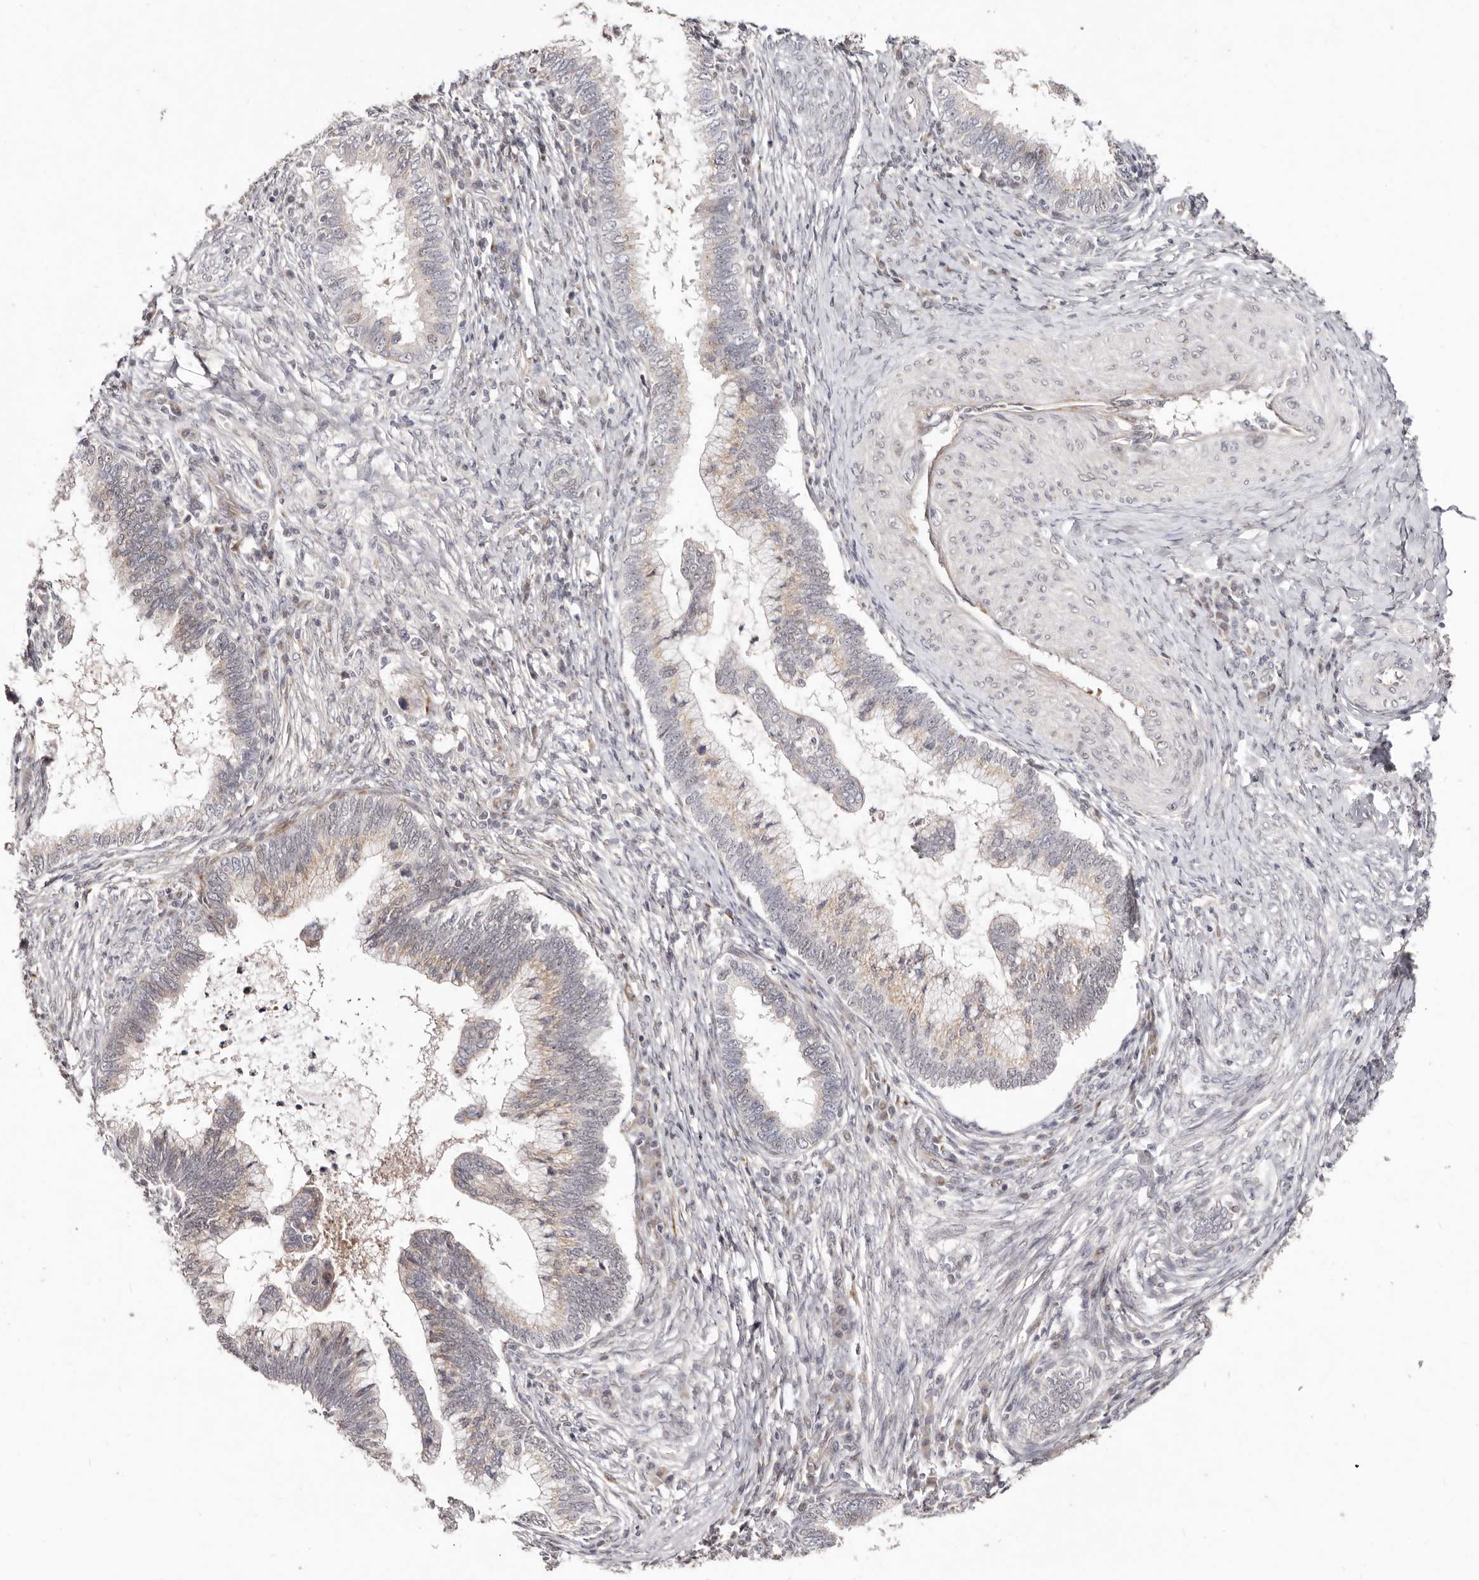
{"staining": {"intensity": "weak", "quantity": "25%-75%", "location": "cytoplasmic/membranous"}, "tissue": "cervical cancer", "cell_type": "Tumor cells", "image_type": "cancer", "snomed": [{"axis": "morphology", "description": "Adenocarcinoma, NOS"}, {"axis": "topography", "description": "Cervix"}], "caption": "Immunohistochemical staining of adenocarcinoma (cervical) exhibits low levels of weak cytoplasmic/membranous expression in about 25%-75% of tumor cells.", "gene": "SRCAP", "patient": {"sex": "female", "age": 36}}